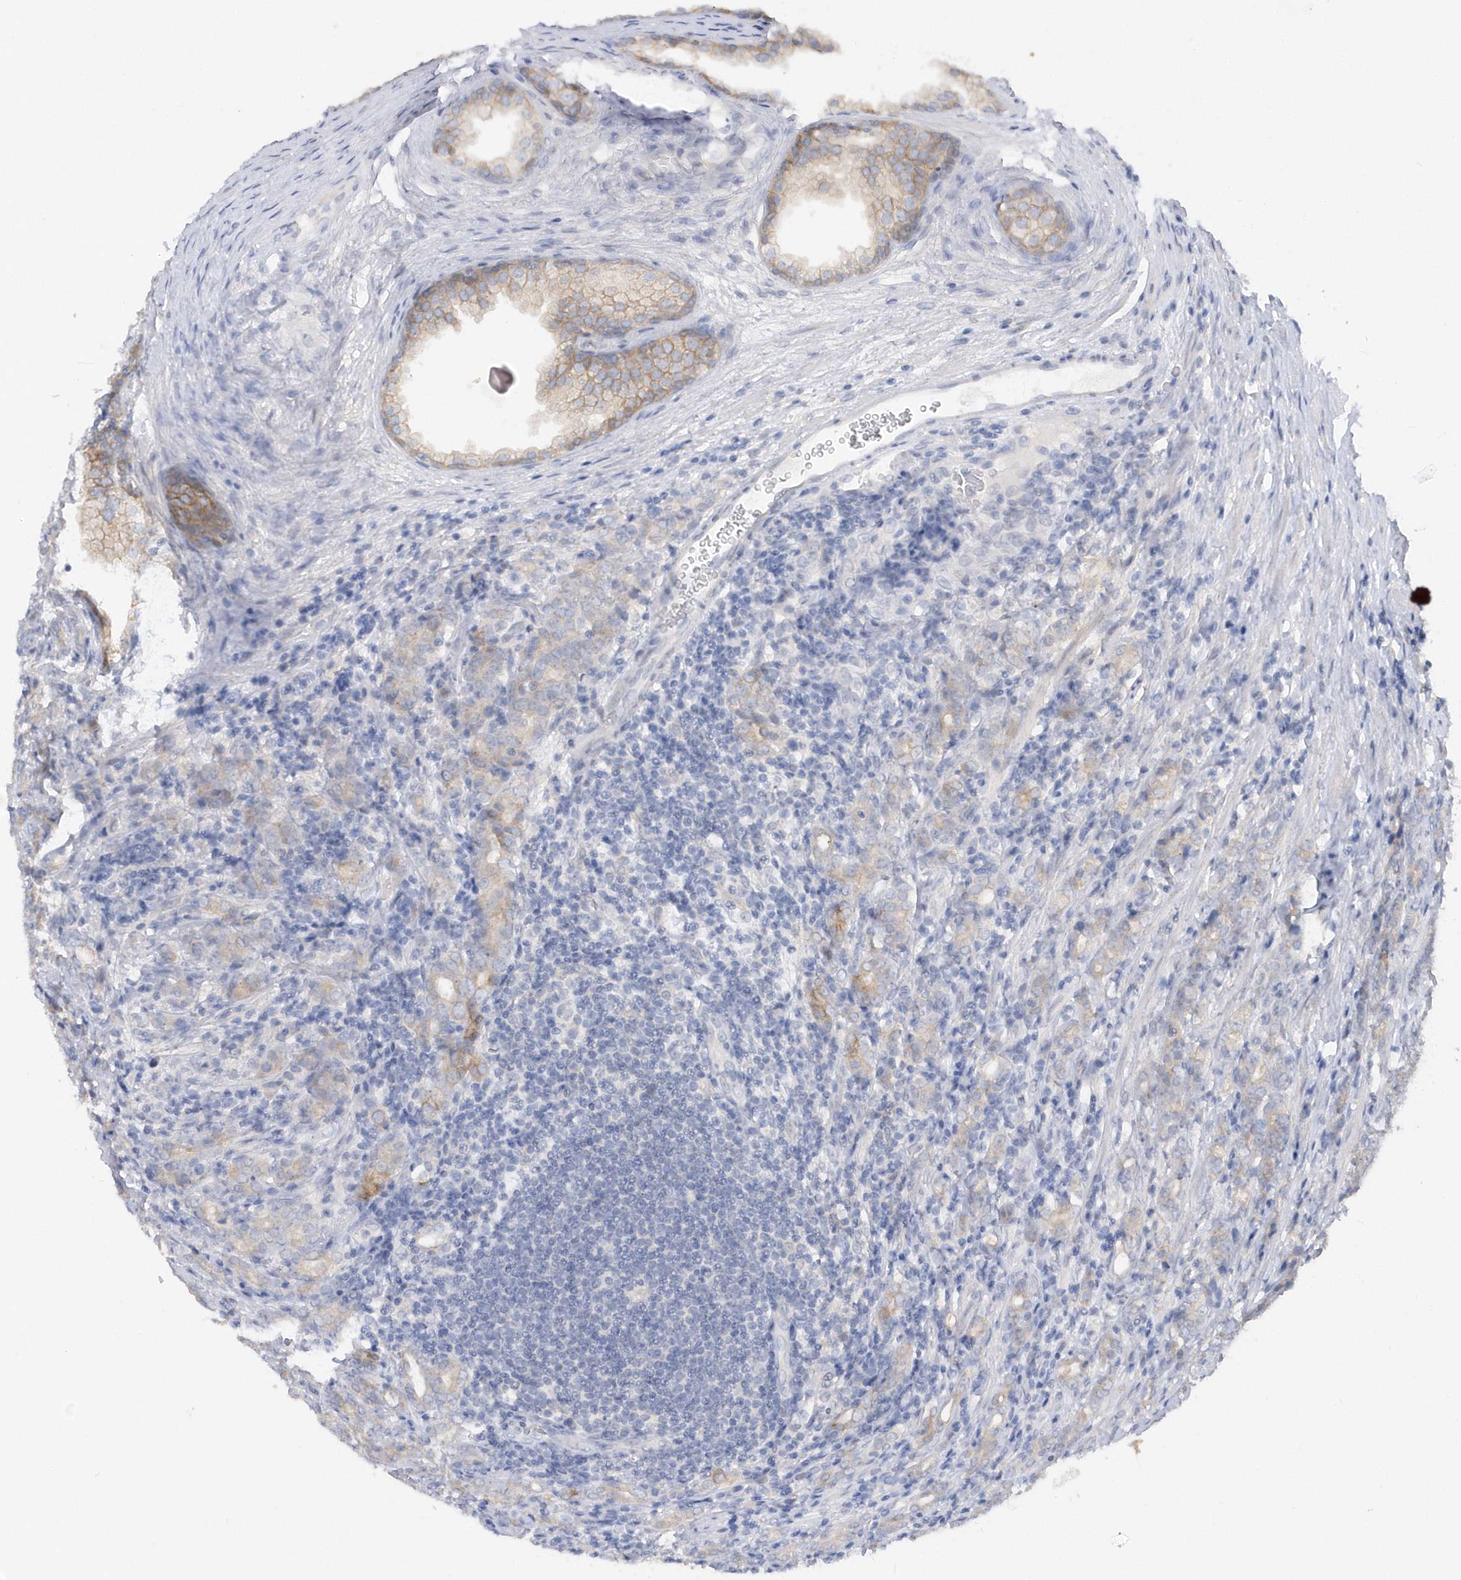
{"staining": {"intensity": "weak", "quantity": "<25%", "location": "cytoplasmic/membranous"}, "tissue": "prostate cancer", "cell_type": "Tumor cells", "image_type": "cancer", "snomed": [{"axis": "morphology", "description": "Adenocarcinoma, High grade"}, {"axis": "topography", "description": "Prostate"}], "caption": "IHC micrograph of human prostate cancer stained for a protein (brown), which displays no positivity in tumor cells.", "gene": "RPE", "patient": {"sex": "male", "age": 62}}